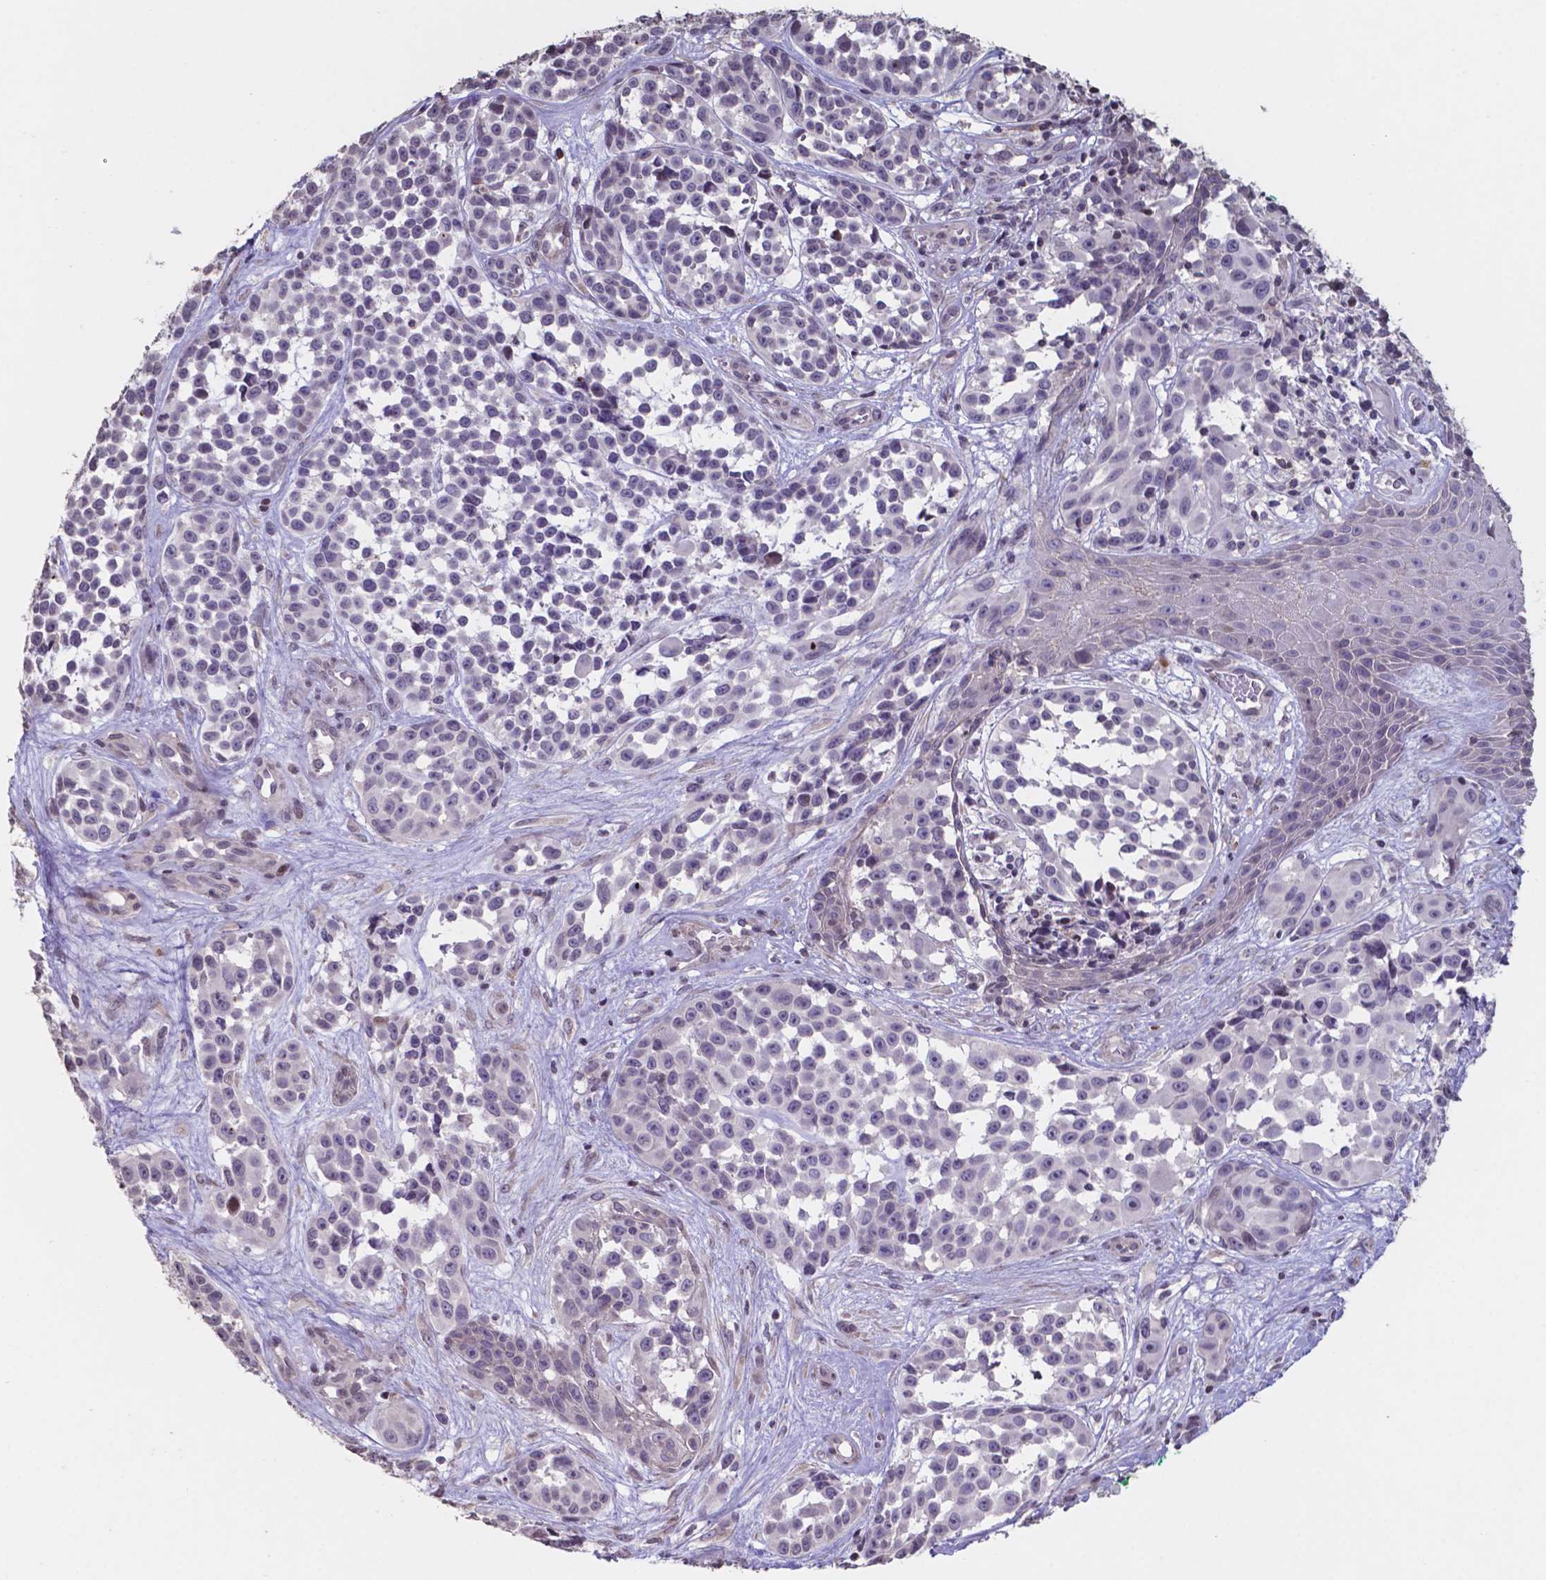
{"staining": {"intensity": "negative", "quantity": "none", "location": "none"}, "tissue": "melanoma", "cell_type": "Tumor cells", "image_type": "cancer", "snomed": [{"axis": "morphology", "description": "Malignant melanoma, NOS"}, {"axis": "topography", "description": "Skin"}], "caption": "Immunohistochemistry (IHC) of human melanoma displays no positivity in tumor cells.", "gene": "MLC1", "patient": {"sex": "female", "age": 88}}